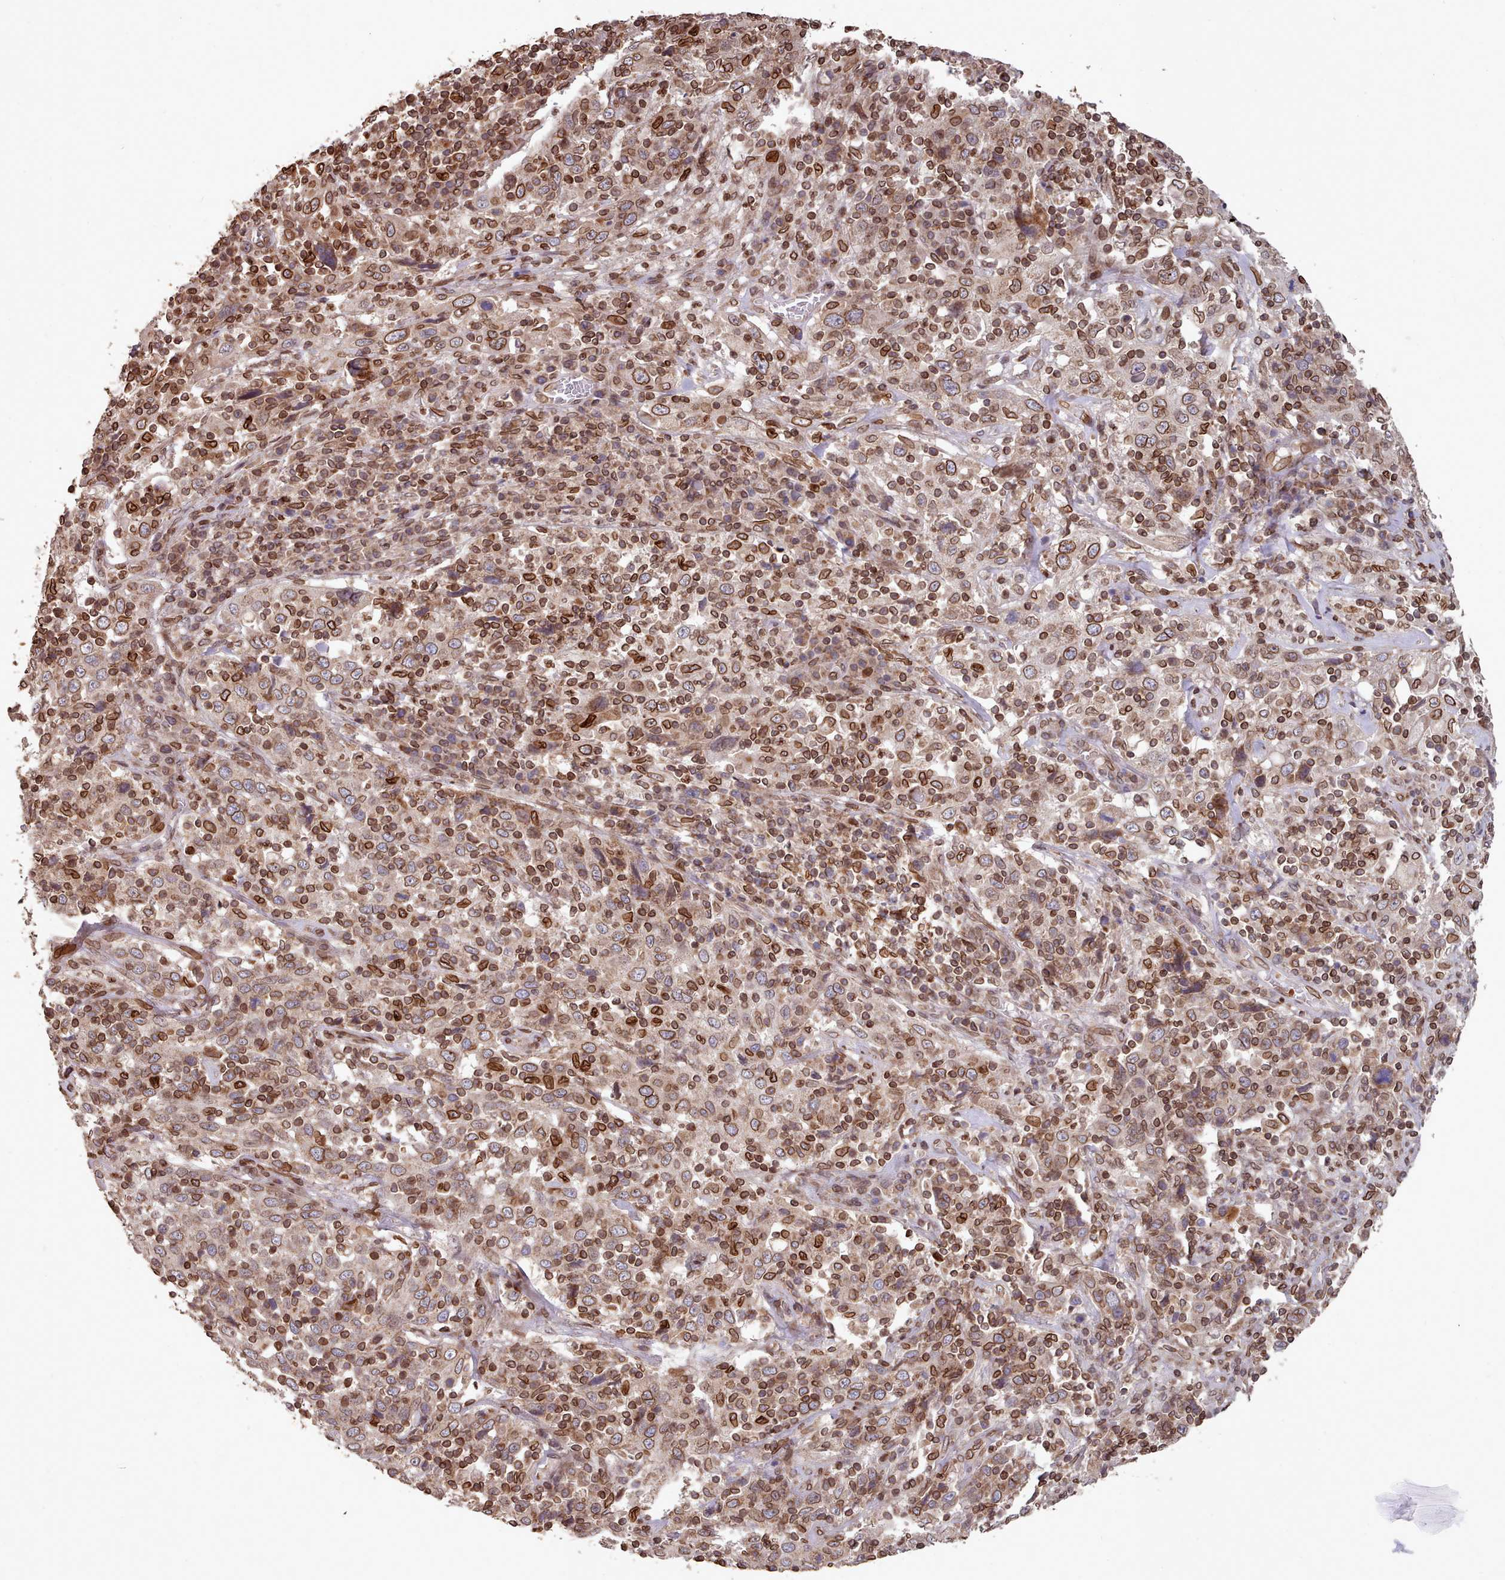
{"staining": {"intensity": "moderate", "quantity": ">75%", "location": "cytoplasmic/membranous,nuclear"}, "tissue": "cervical cancer", "cell_type": "Tumor cells", "image_type": "cancer", "snomed": [{"axis": "morphology", "description": "Squamous cell carcinoma, NOS"}, {"axis": "topography", "description": "Cervix"}], "caption": "There is medium levels of moderate cytoplasmic/membranous and nuclear positivity in tumor cells of cervical cancer, as demonstrated by immunohistochemical staining (brown color).", "gene": "TOR1AIP1", "patient": {"sex": "female", "age": 46}}